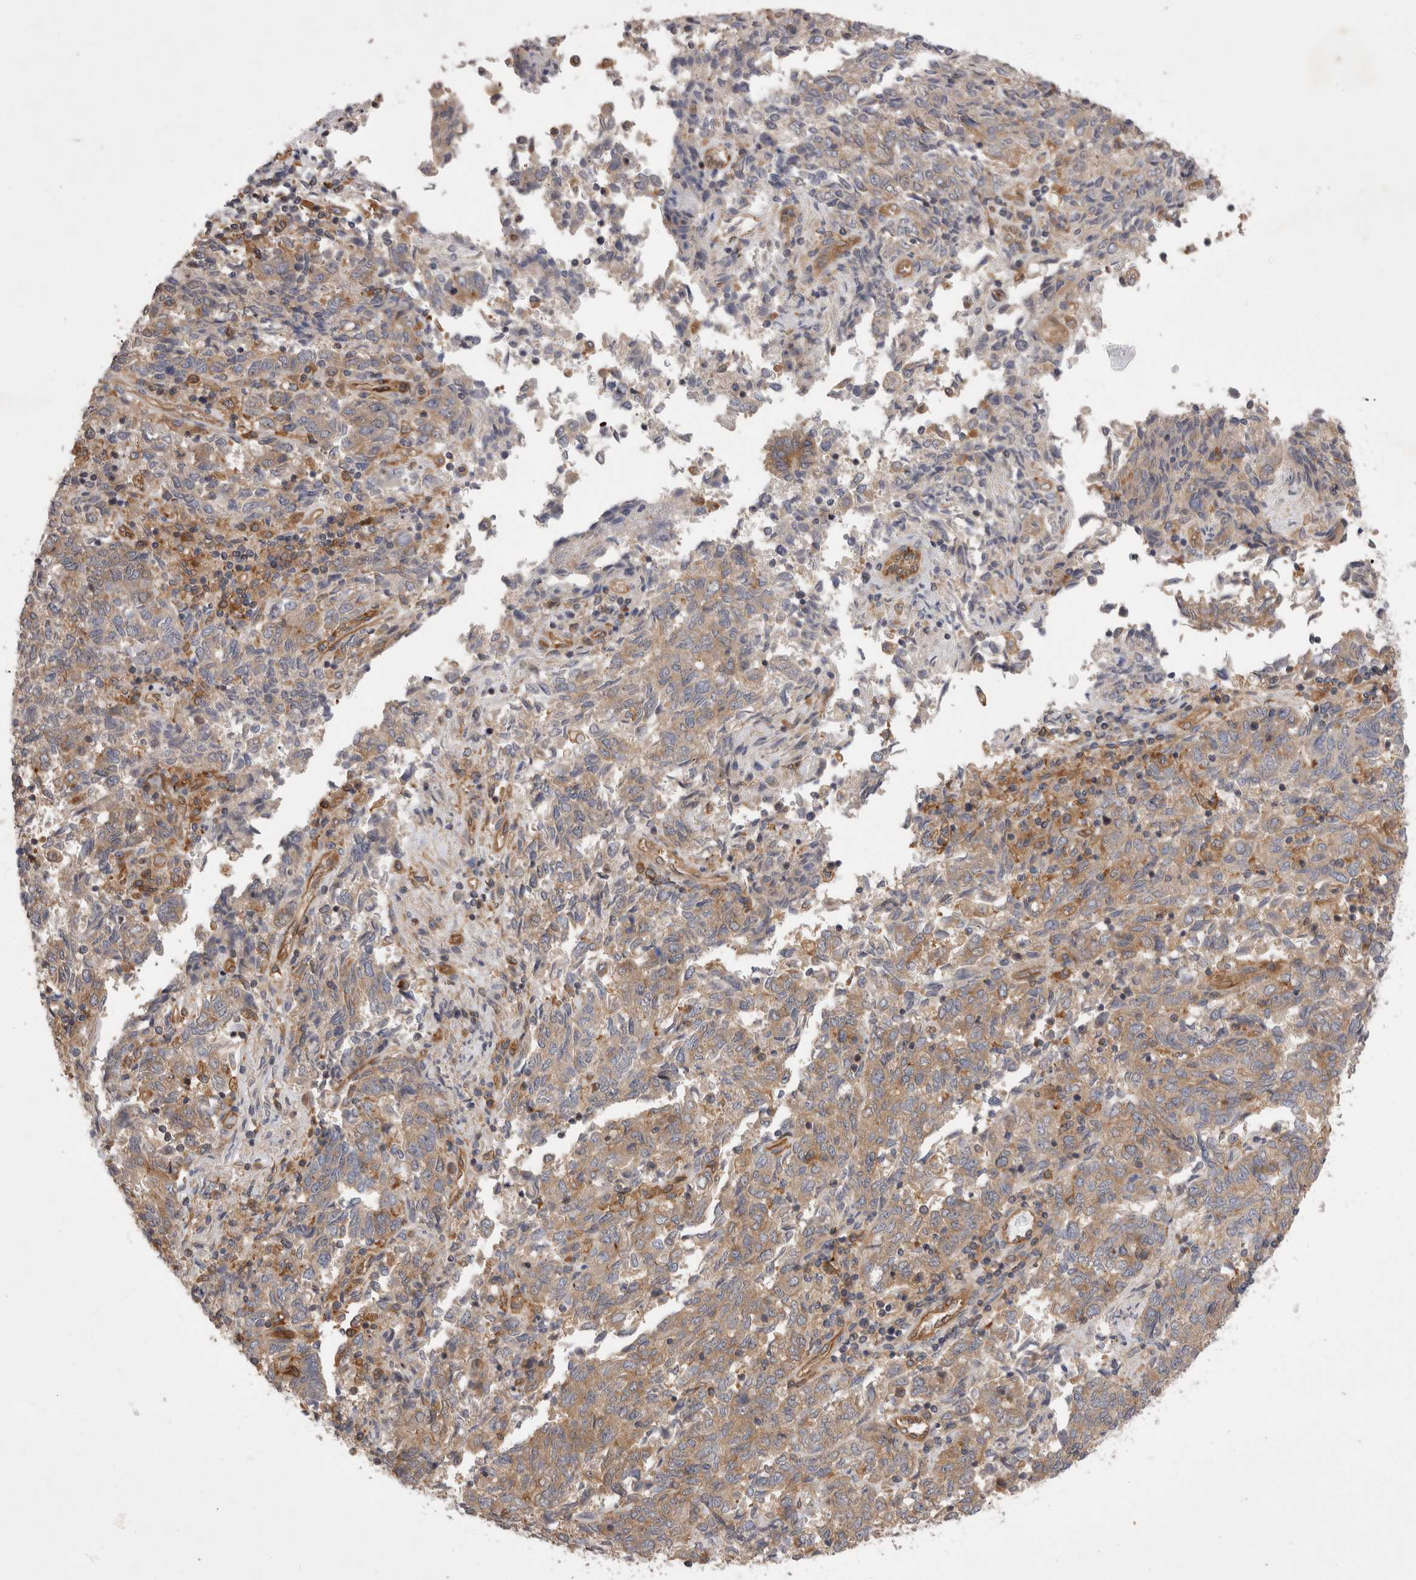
{"staining": {"intensity": "weak", "quantity": ">75%", "location": "cytoplasmic/membranous"}, "tissue": "endometrial cancer", "cell_type": "Tumor cells", "image_type": "cancer", "snomed": [{"axis": "morphology", "description": "Adenocarcinoma, NOS"}, {"axis": "topography", "description": "Endometrium"}], "caption": "Weak cytoplasmic/membranous expression is seen in about >75% of tumor cells in adenocarcinoma (endometrial).", "gene": "BNIP2", "patient": {"sex": "female", "age": 80}}